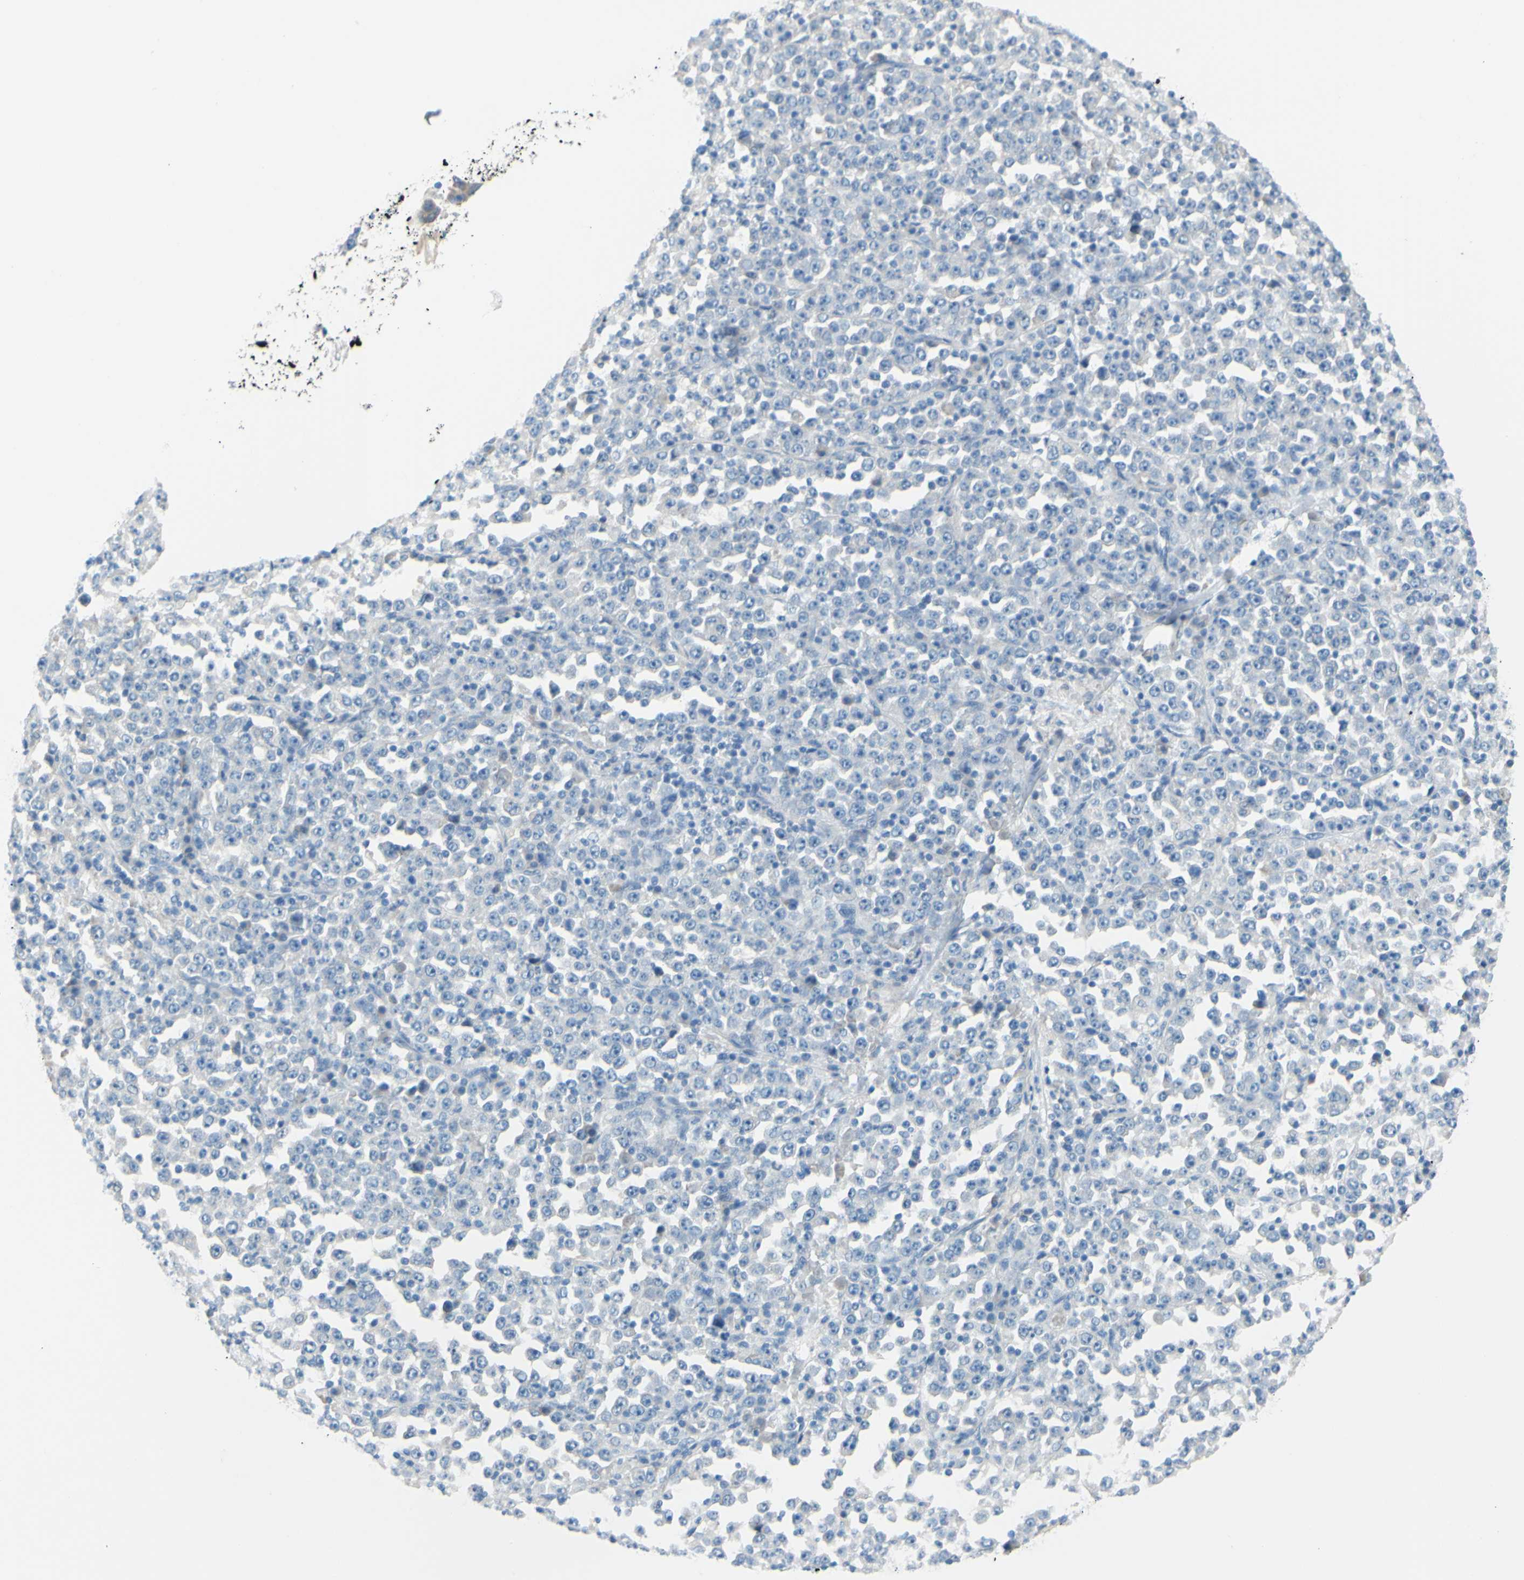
{"staining": {"intensity": "negative", "quantity": "none", "location": "none"}, "tissue": "stomach cancer", "cell_type": "Tumor cells", "image_type": "cancer", "snomed": [{"axis": "morphology", "description": "Normal tissue, NOS"}, {"axis": "morphology", "description": "Adenocarcinoma, NOS"}, {"axis": "topography", "description": "Stomach, upper"}, {"axis": "topography", "description": "Stomach"}], "caption": "This is an immunohistochemistry (IHC) photomicrograph of human stomach cancer (adenocarcinoma). There is no staining in tumor cells.", "gene": "SLC1A2", "patient": {"sex": "male", "age": 59}}